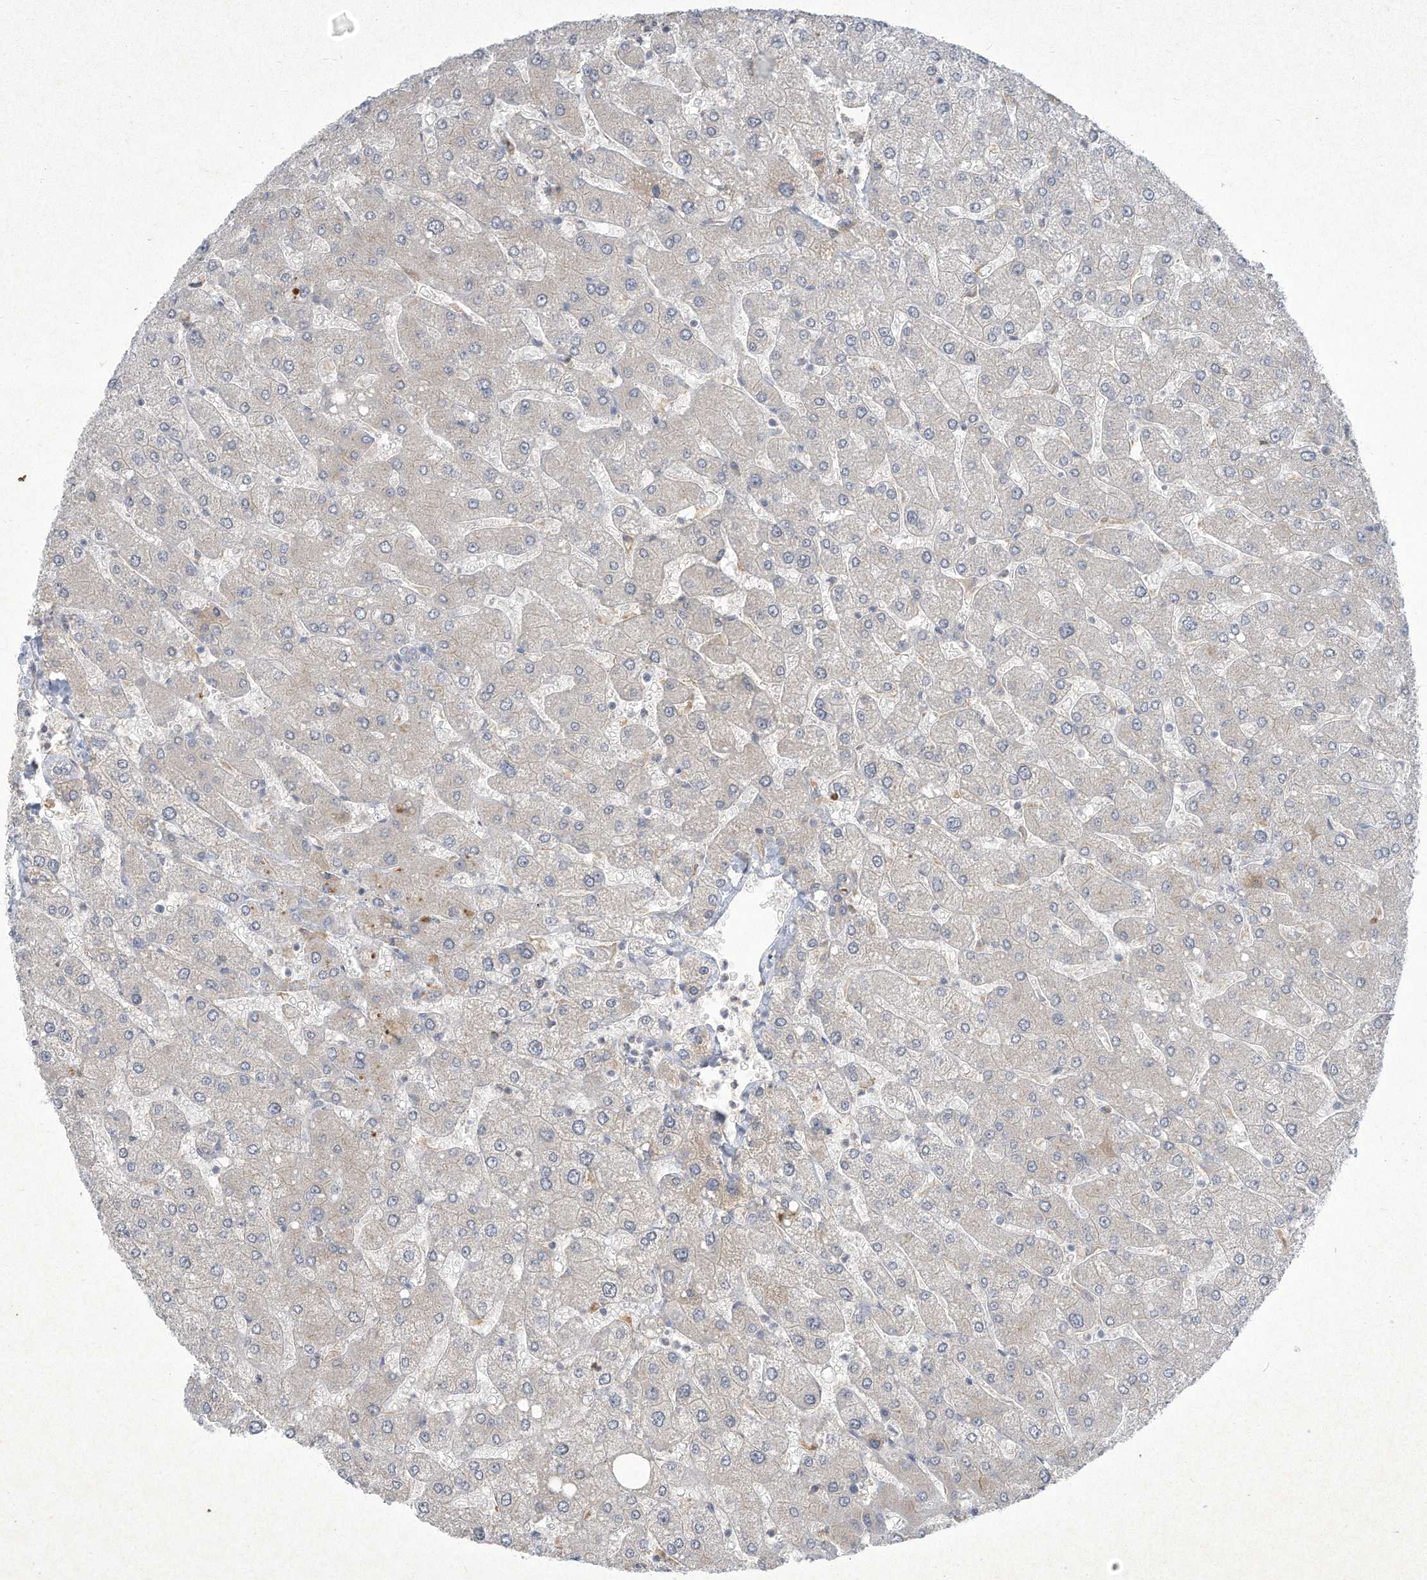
{"staining": {"intensity": "negative", "quantity": "none", "location": "none"}, "tissue": "liver", "cell_type": "Cholangiocytes", "image_type": "normal", "snomed": [{"axis": "morphology", "description": "Normal tissue, NOS"}, {"axis": "topography", "description": "Liver"}], "caption": "This is an immunohistochemistry (IHC) photomicrograph of benign human liver. There is no staining in cholangiocytes.", "gene": "HAS3", "patient": {"sex": "male", "age": 55}}